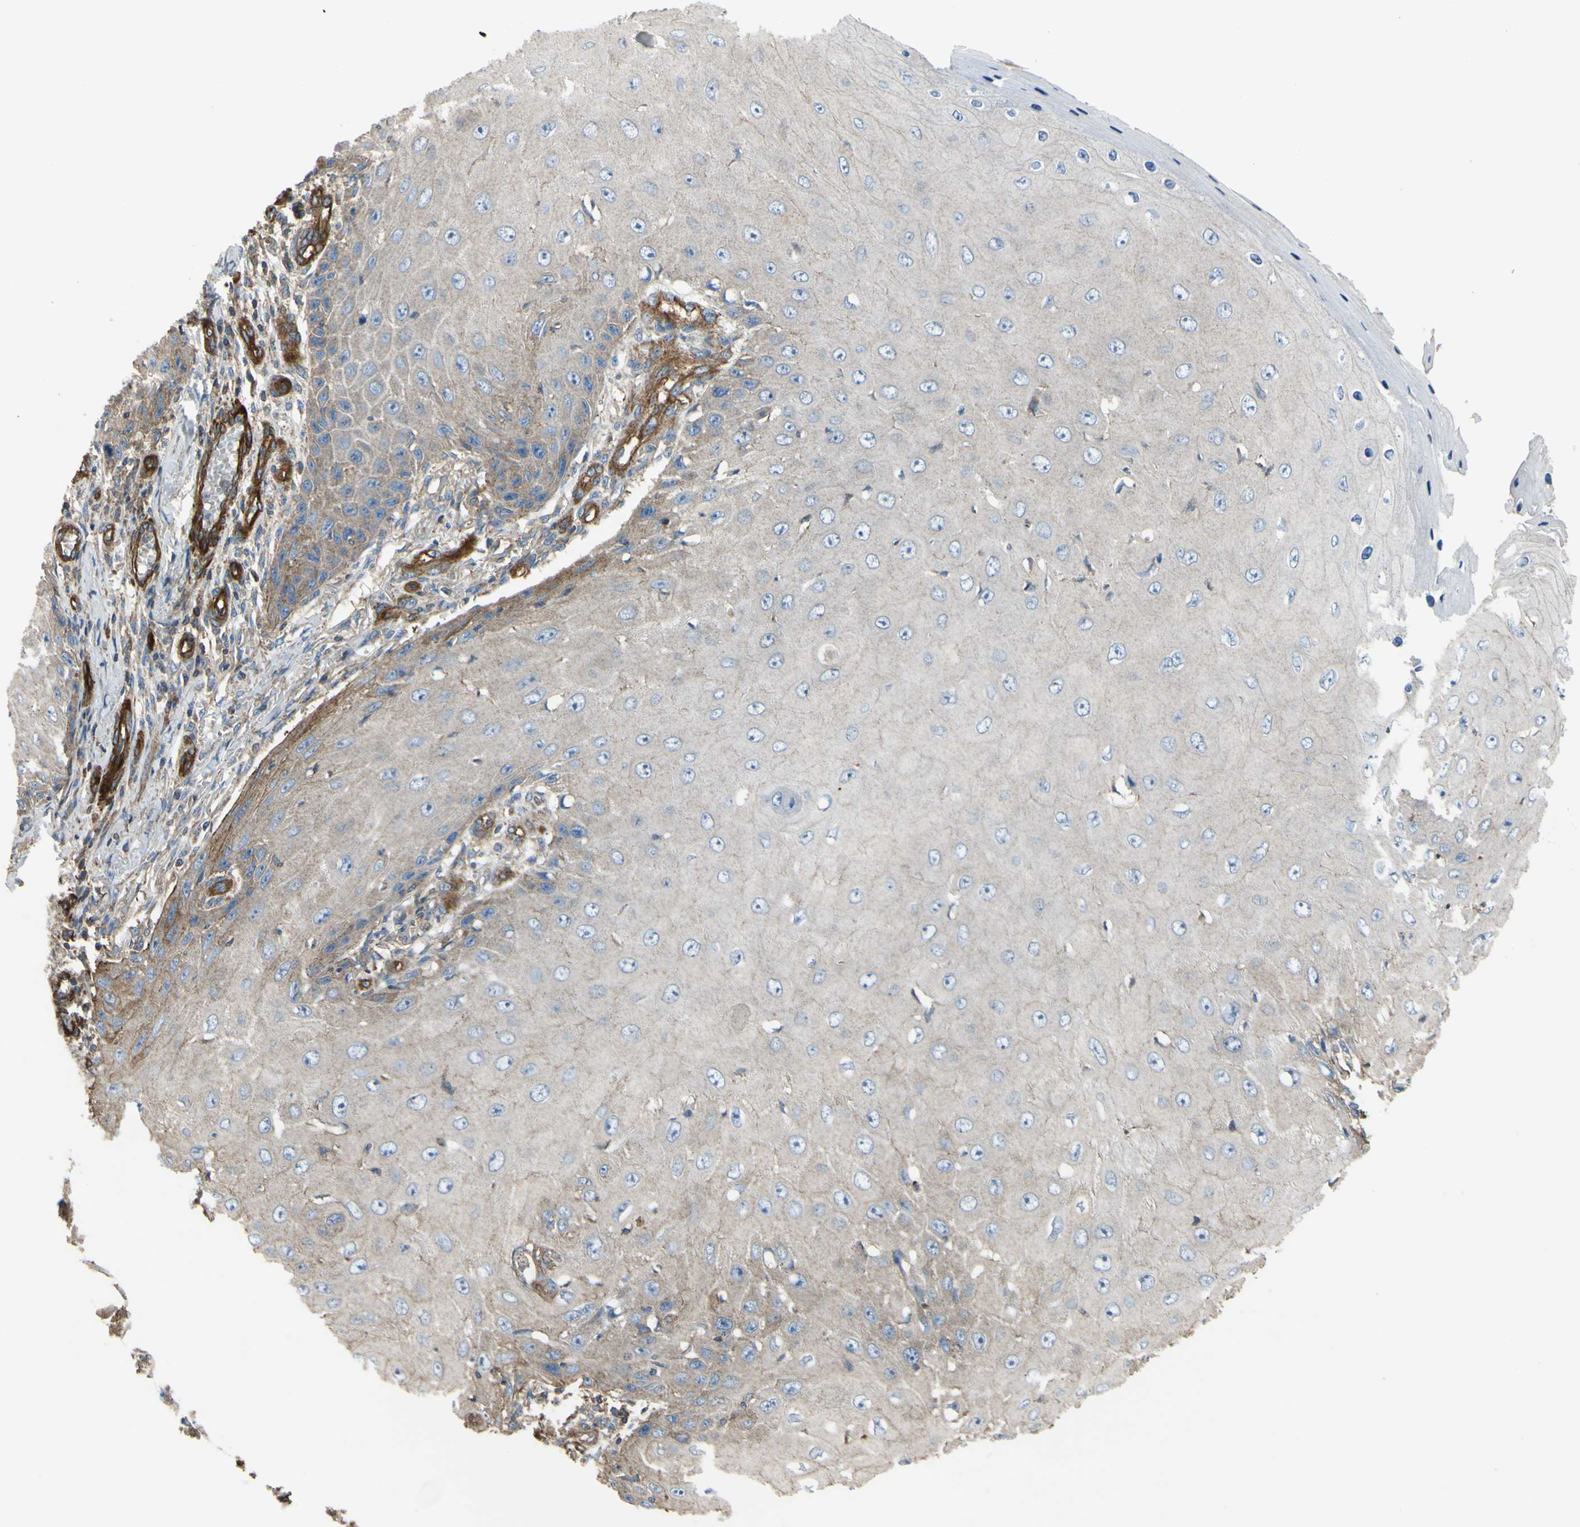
{"staining": {"intensity": "weak", "quantity": "<25%", "location": "cytoplasmic/membranous"}, "tissue": "skin cancer", "cell_type": "Tumor cells", "image_type": "cancer", "snomed": [{"axis": "morphology", "description": "Squamous cell carcinoma, NOS"}, {"axis": "topography", "description": "Skin"}], "caption": "There is no significant staining in tumor cells of squamous cell carcinoma (skin).", "gene": "BECN1", "patient": {"sex": "female", "age": 73}}